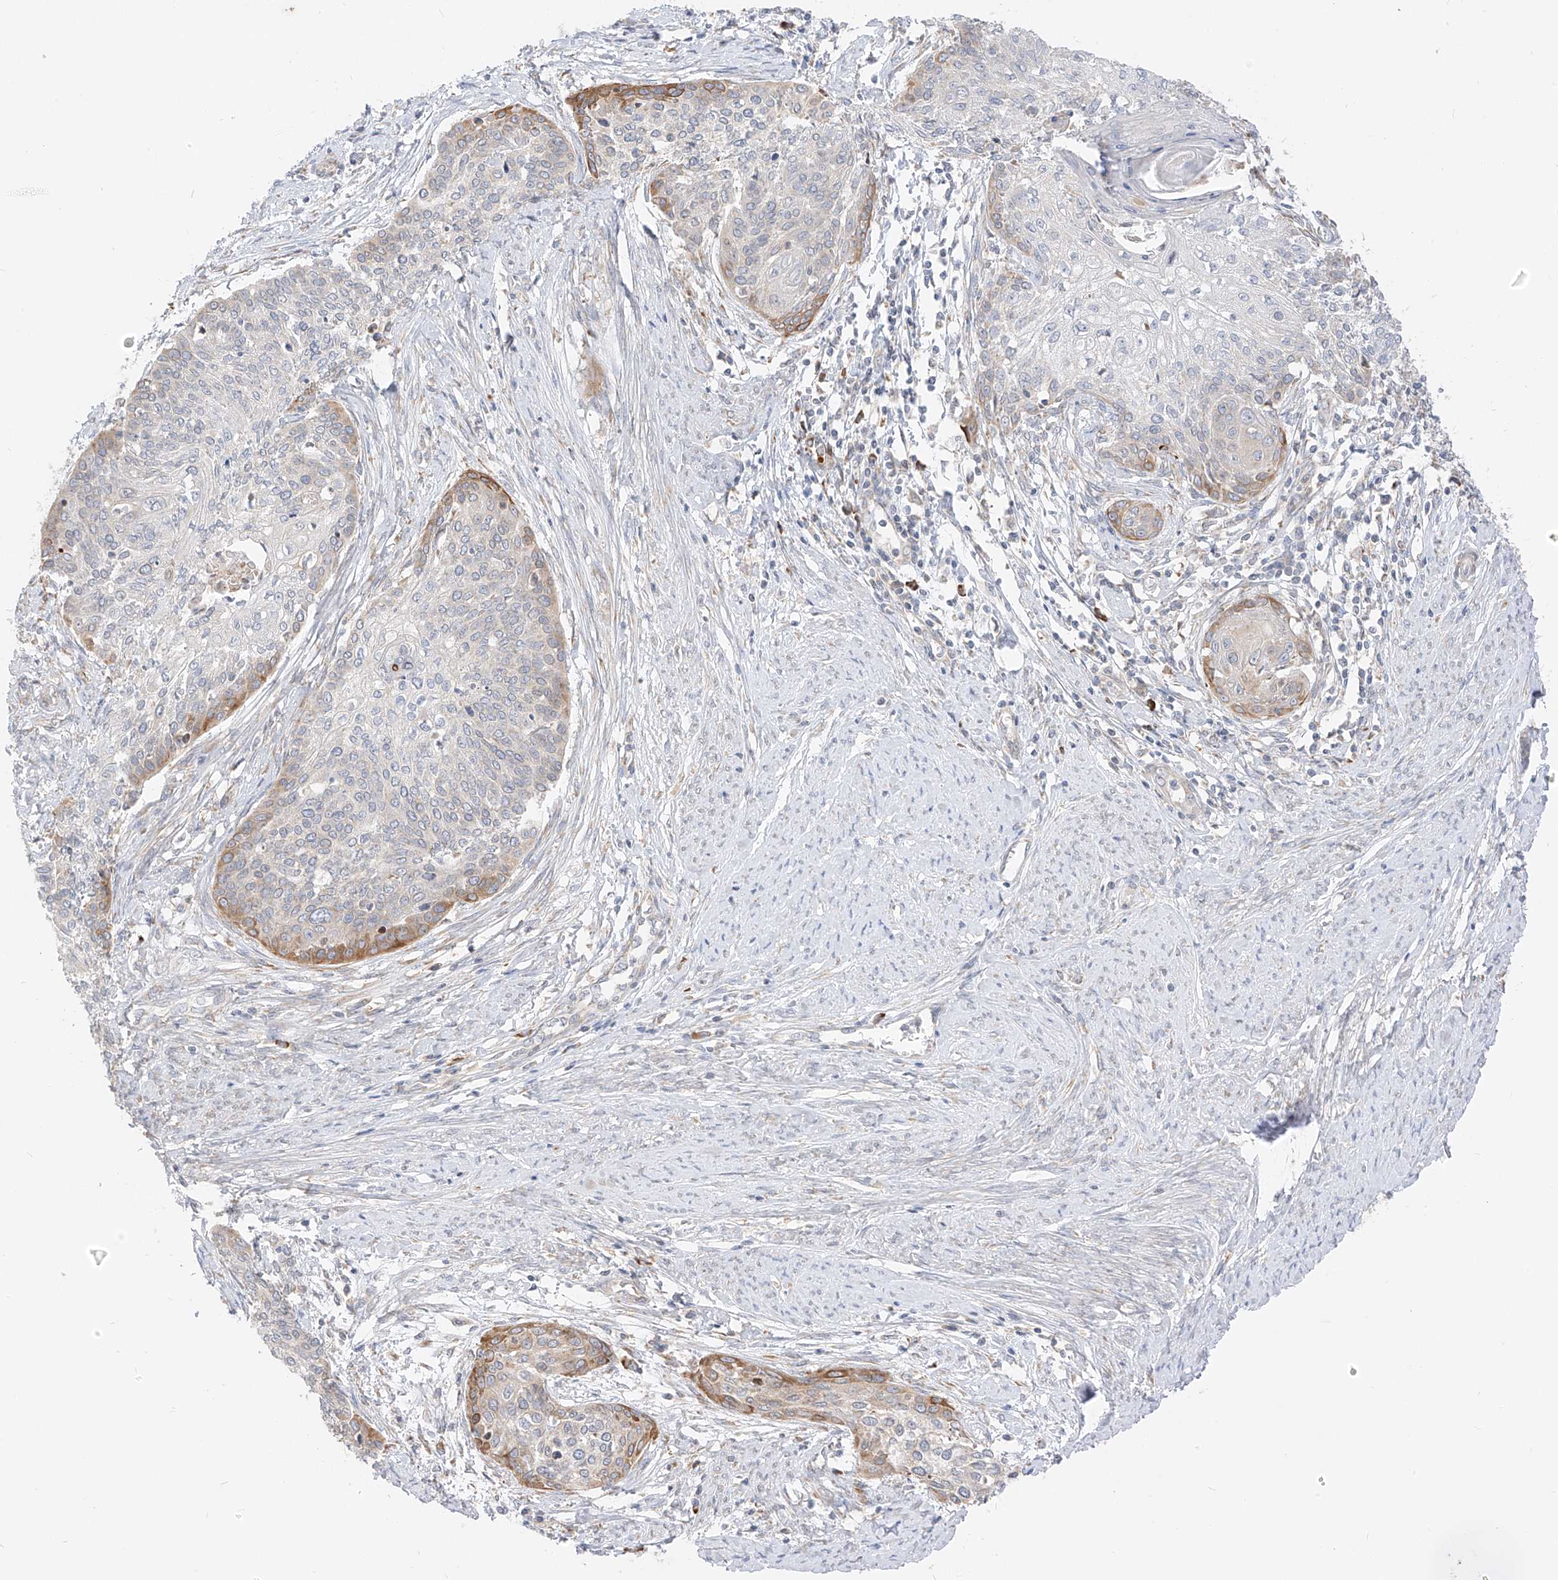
{"staining": {"intensity": "moderate", "quantity": "<25%", "location": "cytoplasmic/membranous"}, "tissue": "cervical cancer", "cell_type": "Tumor cells", "image_type": "cancer", "snomed": [{"axis": "morphology", "description": "Squamous cell carcinoma, NOS"}, {"axis": "topography", "description": "Cervix"}], "caption": "Cervical squamous cell carcinoma tissue shows moderate cytoplasmic/membranous positivity in approximately <25% of tumor cells, visualized by immunohistochemistry.", "gene": "STT3A", "patient": {"sex": "female", "age": 37}}